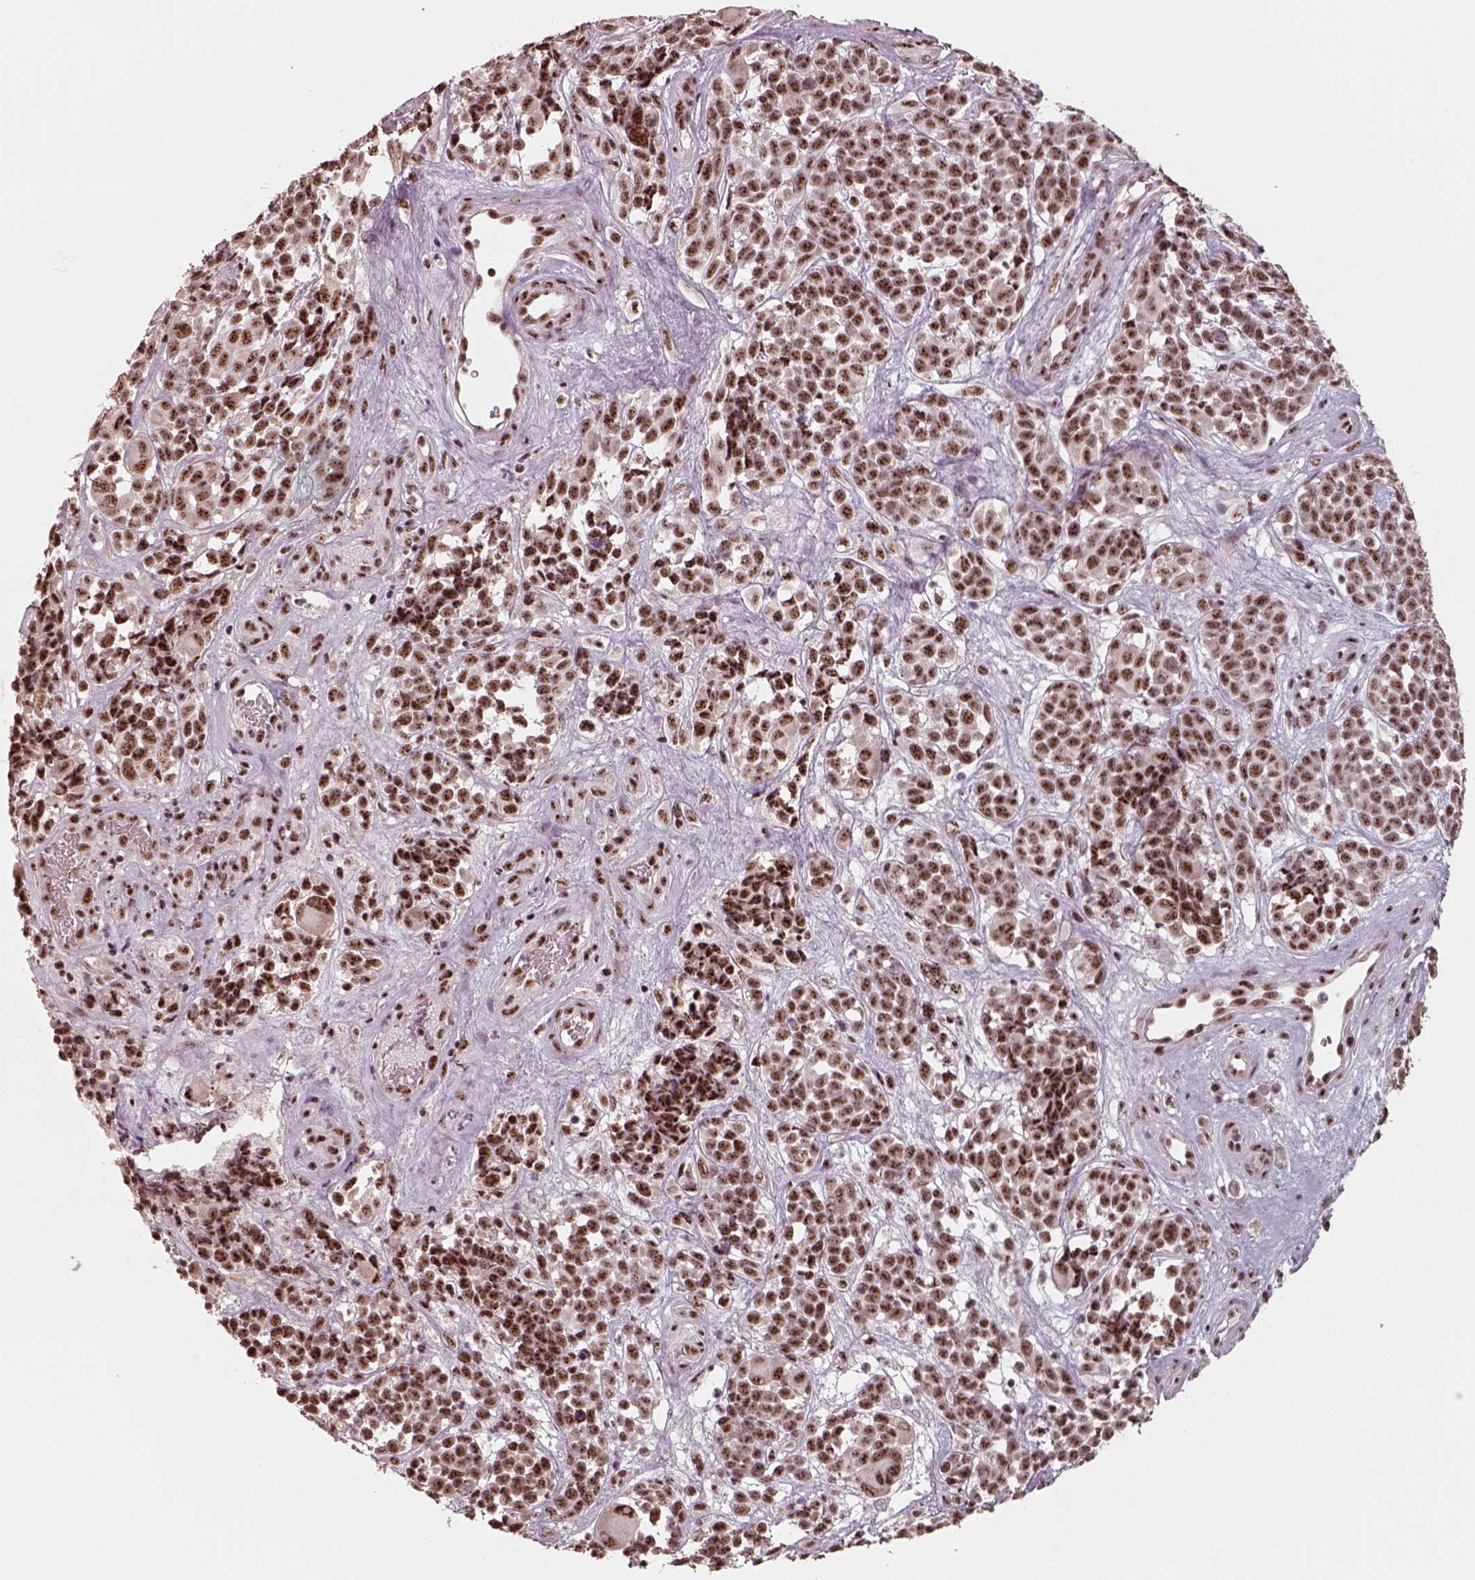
{"staining": {"intensity": "strong", "quantity": ">75%", "location": "nuclear"}, "tissue": "melanoma", "cell_type": "Tumor cells", "image_type": "cancer", "snomed": [{"axis": "morphology", "description": "Malignant melanoma, NOS"}, {"axis": "topography", "description": "Skin"}], "caption": "Melanoma tissue reveals strong nuclear staining in approximately >75% of tumor cells, visualized by immunohistochemistry. (DAB (3,3'-diaminobenzidine) = brown stain, brightfield microscopy at high magnification).", "gene": "ATXN7L3", "patient": {"sex": "female", "age": 88}}